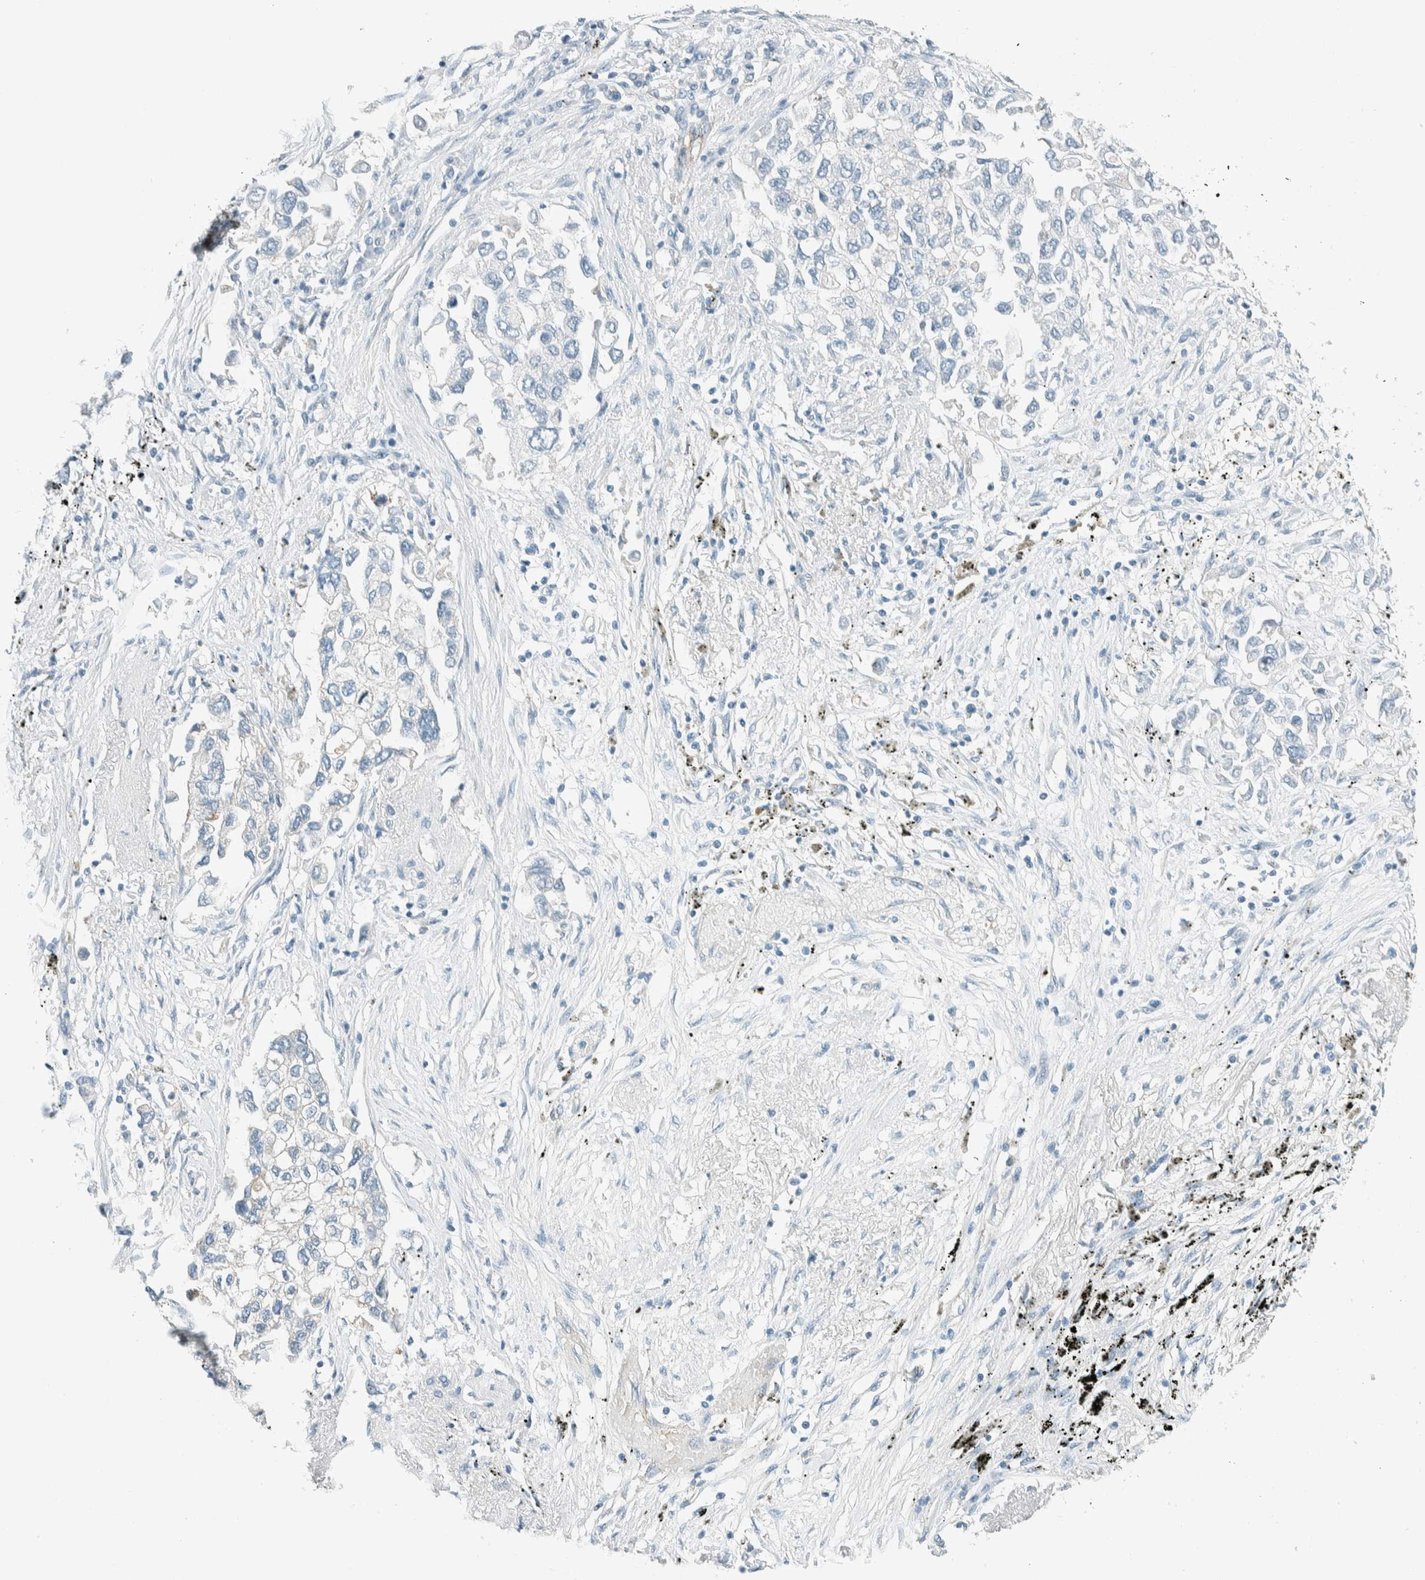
{"staining": {"intensity": "negative", "quantity": "none", "location": "none"}, "tissue": "lung cancer", "cell_type": "Tumor cells", "image_type": "cancer", "snomed": [{"axis": "morphology", "description": "Inflammation, NOS"}, {"axis": "morphology", "description": "Adenocarcinoma, NOS"}, {"axis": "topography", "description": "Lung"}], "caption": "Adenocarcinoma (lung) stained for a protein using immunohistochemistry shows no staining tumor cells.", "gene": "SLFN12", "patient": {"sex": "male", "age": 63}}